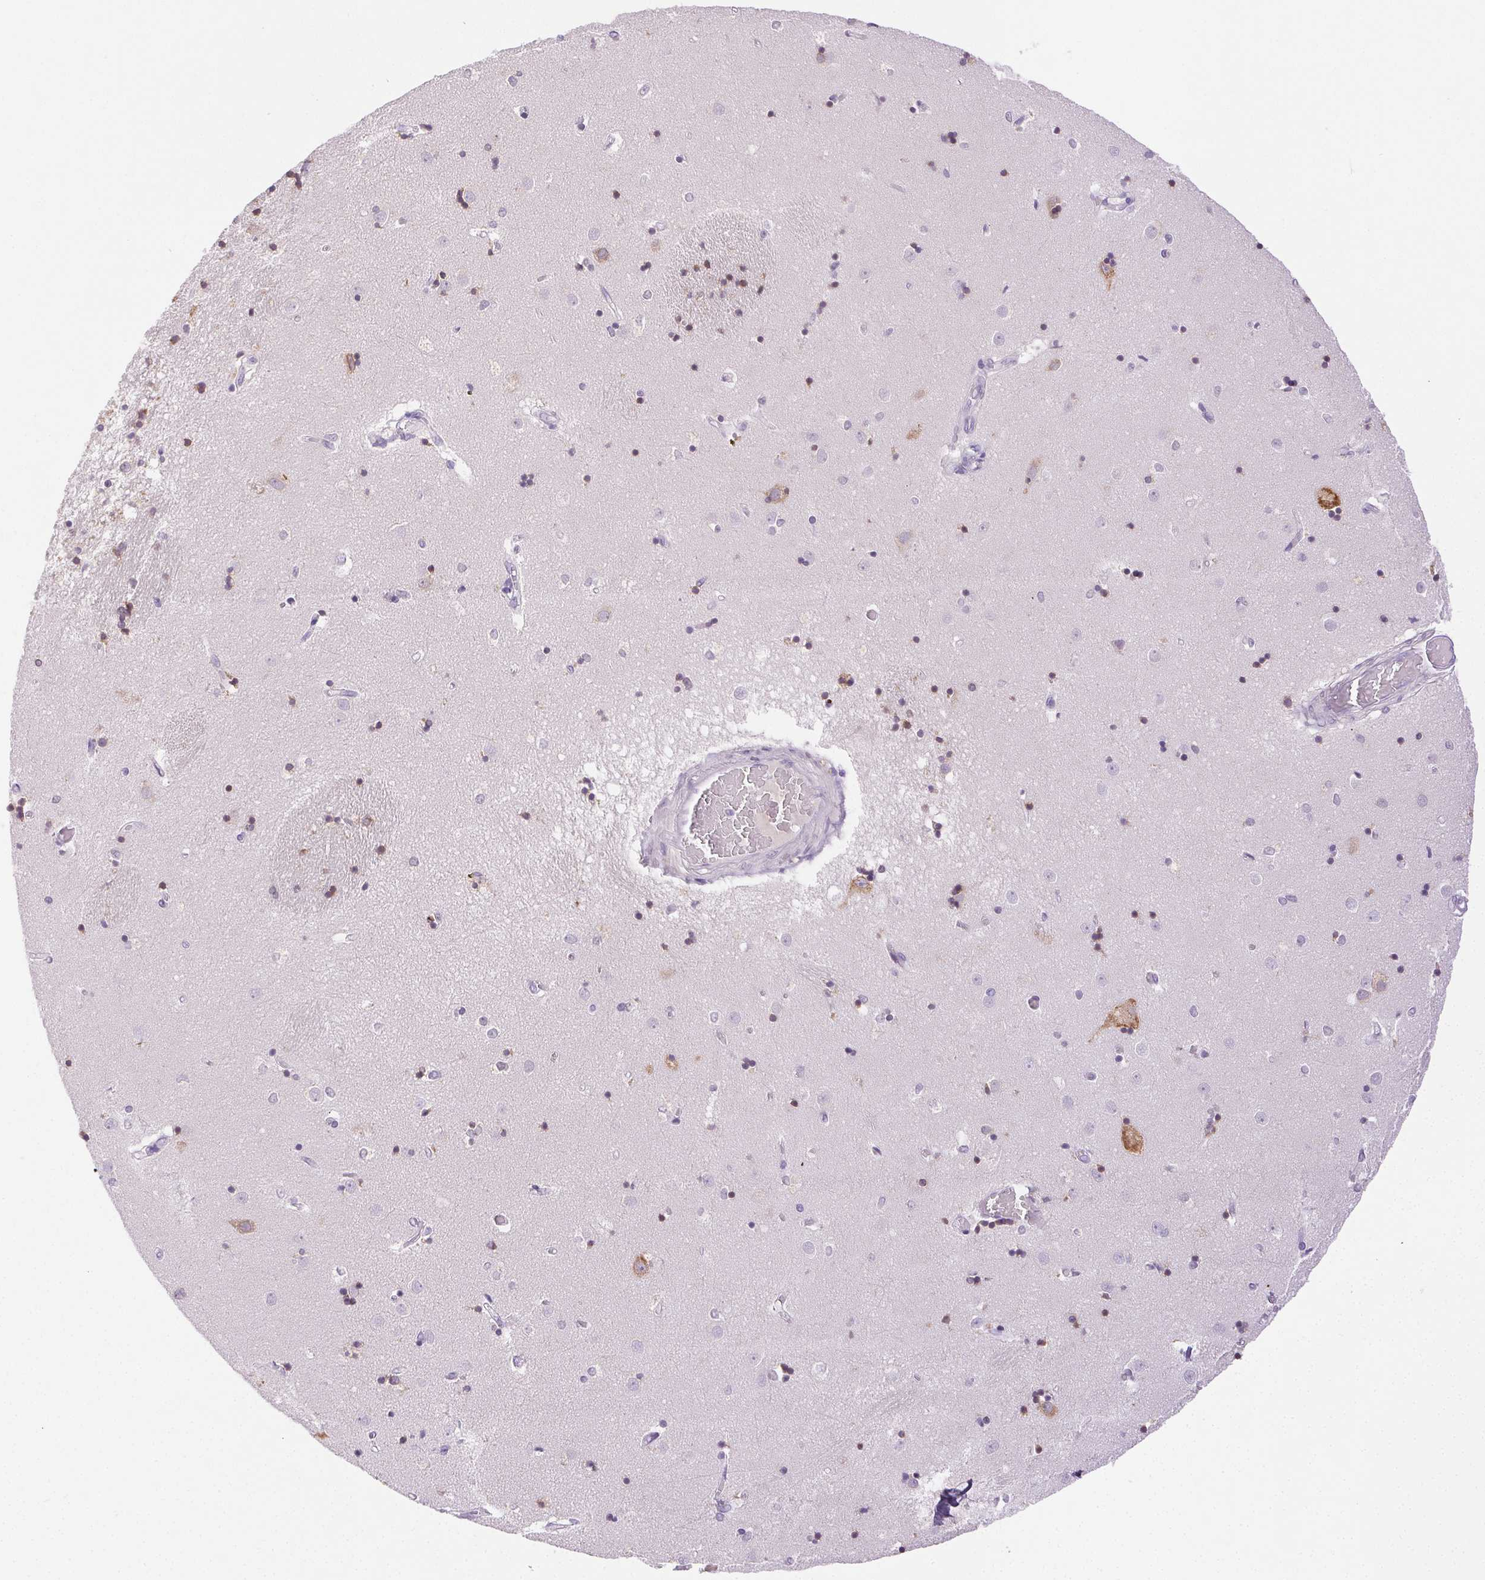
{"staining": {"intensity": "moderate", "quantity": "<25%", "location": "cytoplasmic/membranous,nuclear"}, "tissue": "caudate", "cell_type": "Glial cells", "image_type": "normal", "snomed": [{"axis": "morphology", "description": "Normal tissue, NOS"}, {"axis": "topography", "description": "Lateral ventricle wall"}], "caption": "Caudate stained with DAB (3,3'-diaminobenzidine) IHC demonstrates low levels of moderate cytoplasmic/membranous,nuclear positivity in approximately <25% of glial cells. (brown staining indicates protein expression, while blue staining denotes nuclei).", "gene": "EMX2", "patient": {"sex": "male", "age": 54}}